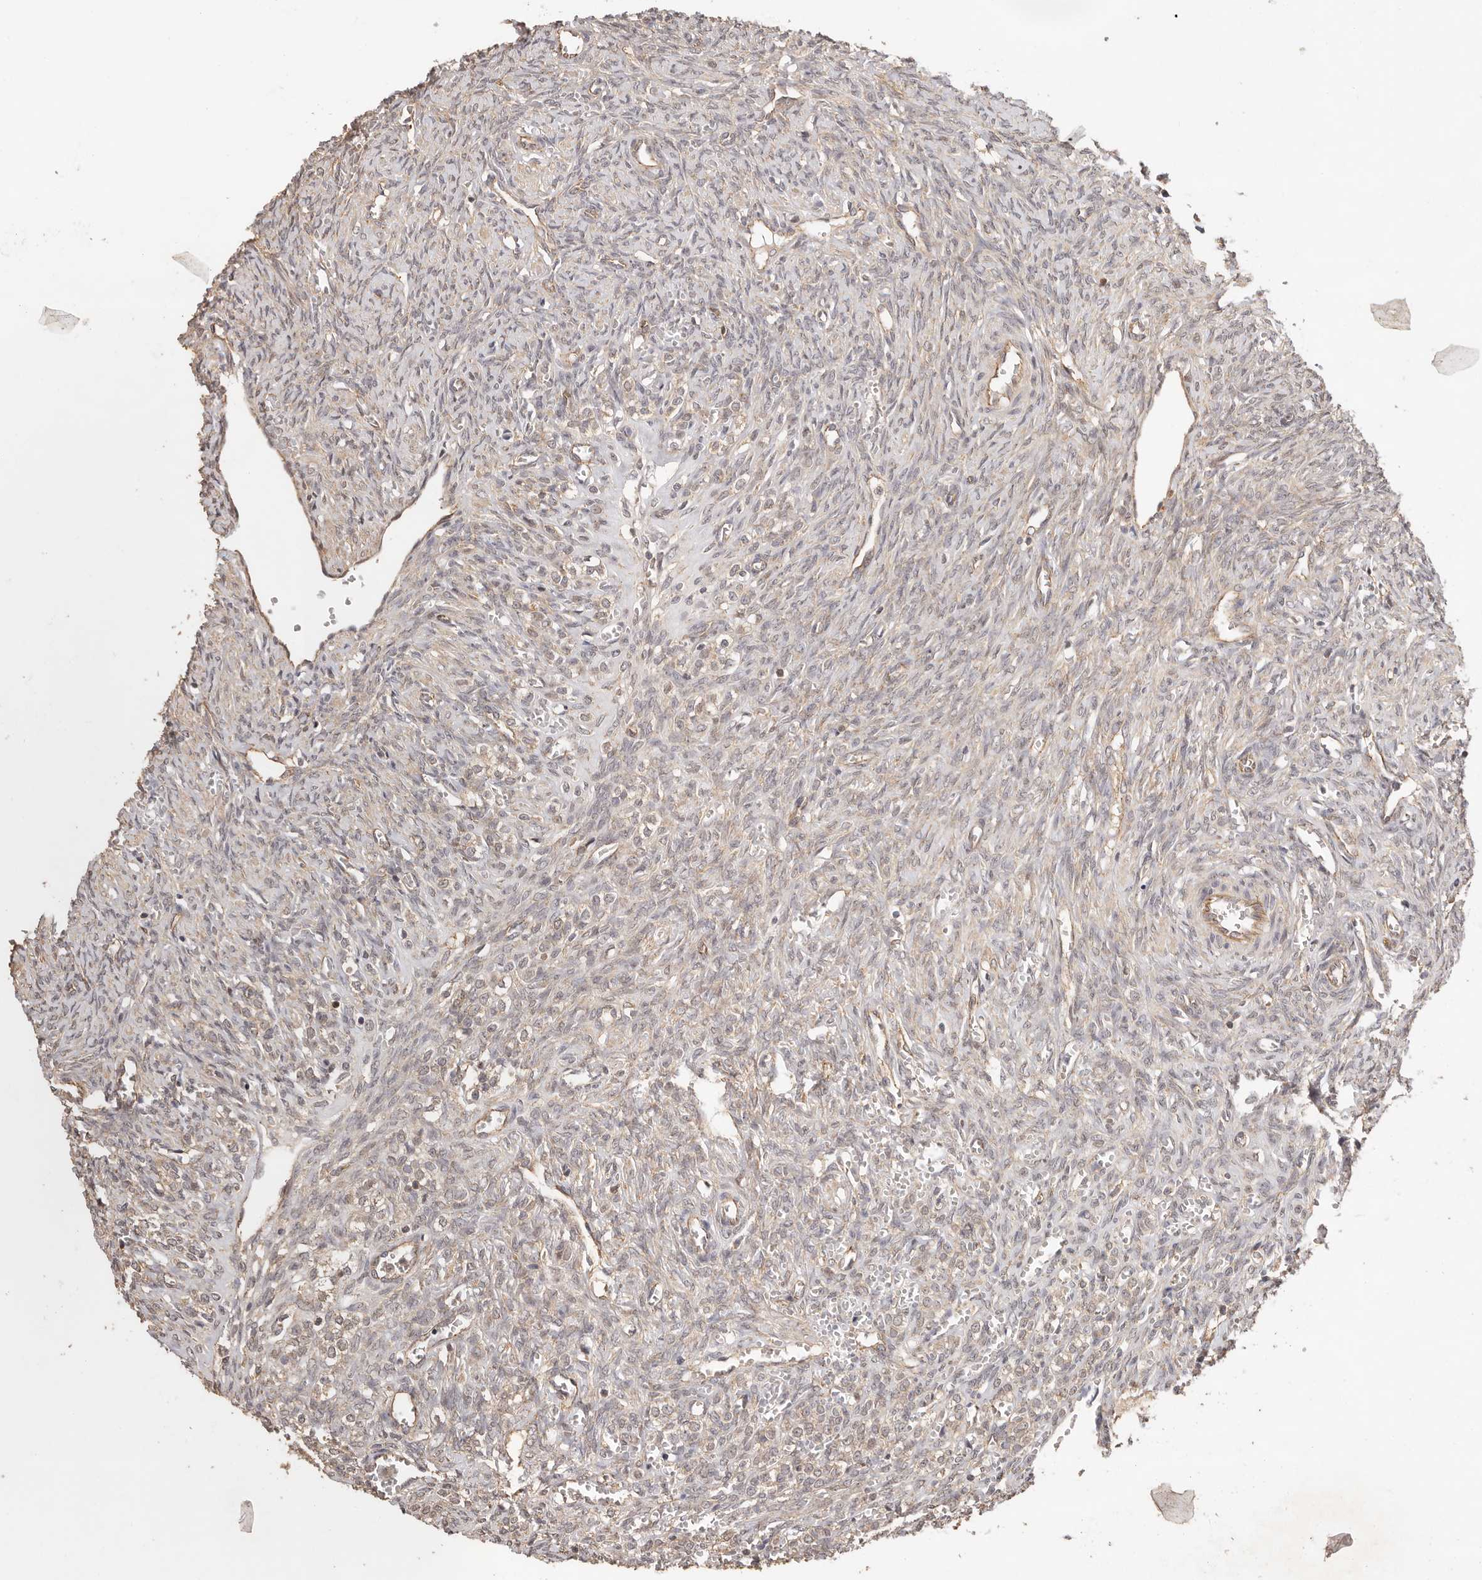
{"staining": {"intensity": "weak", "quantity": "25%-75%", "location": "cytoplasmic/membranous"}, "tissue": "ovary", "cell_type": "Ovarian stroma cells", "image_type": "normal", "snomed": [{"axis": "morphology", "description": "Normal tissue, NOS"}, {"axis": "topography", "description": "Ovary"}], "caption": "Immunohistochemical staining of unremarkable ovary exhibits 25%-75% levels of weak cytoplasmic/membranous protein expression in about 25%-75% of ovarian stroma cells. (Brightfield microscopy of DAB IHC at high magnification).", "gene": "AFDN", "patient": {"sex": "female", "age": 41}}